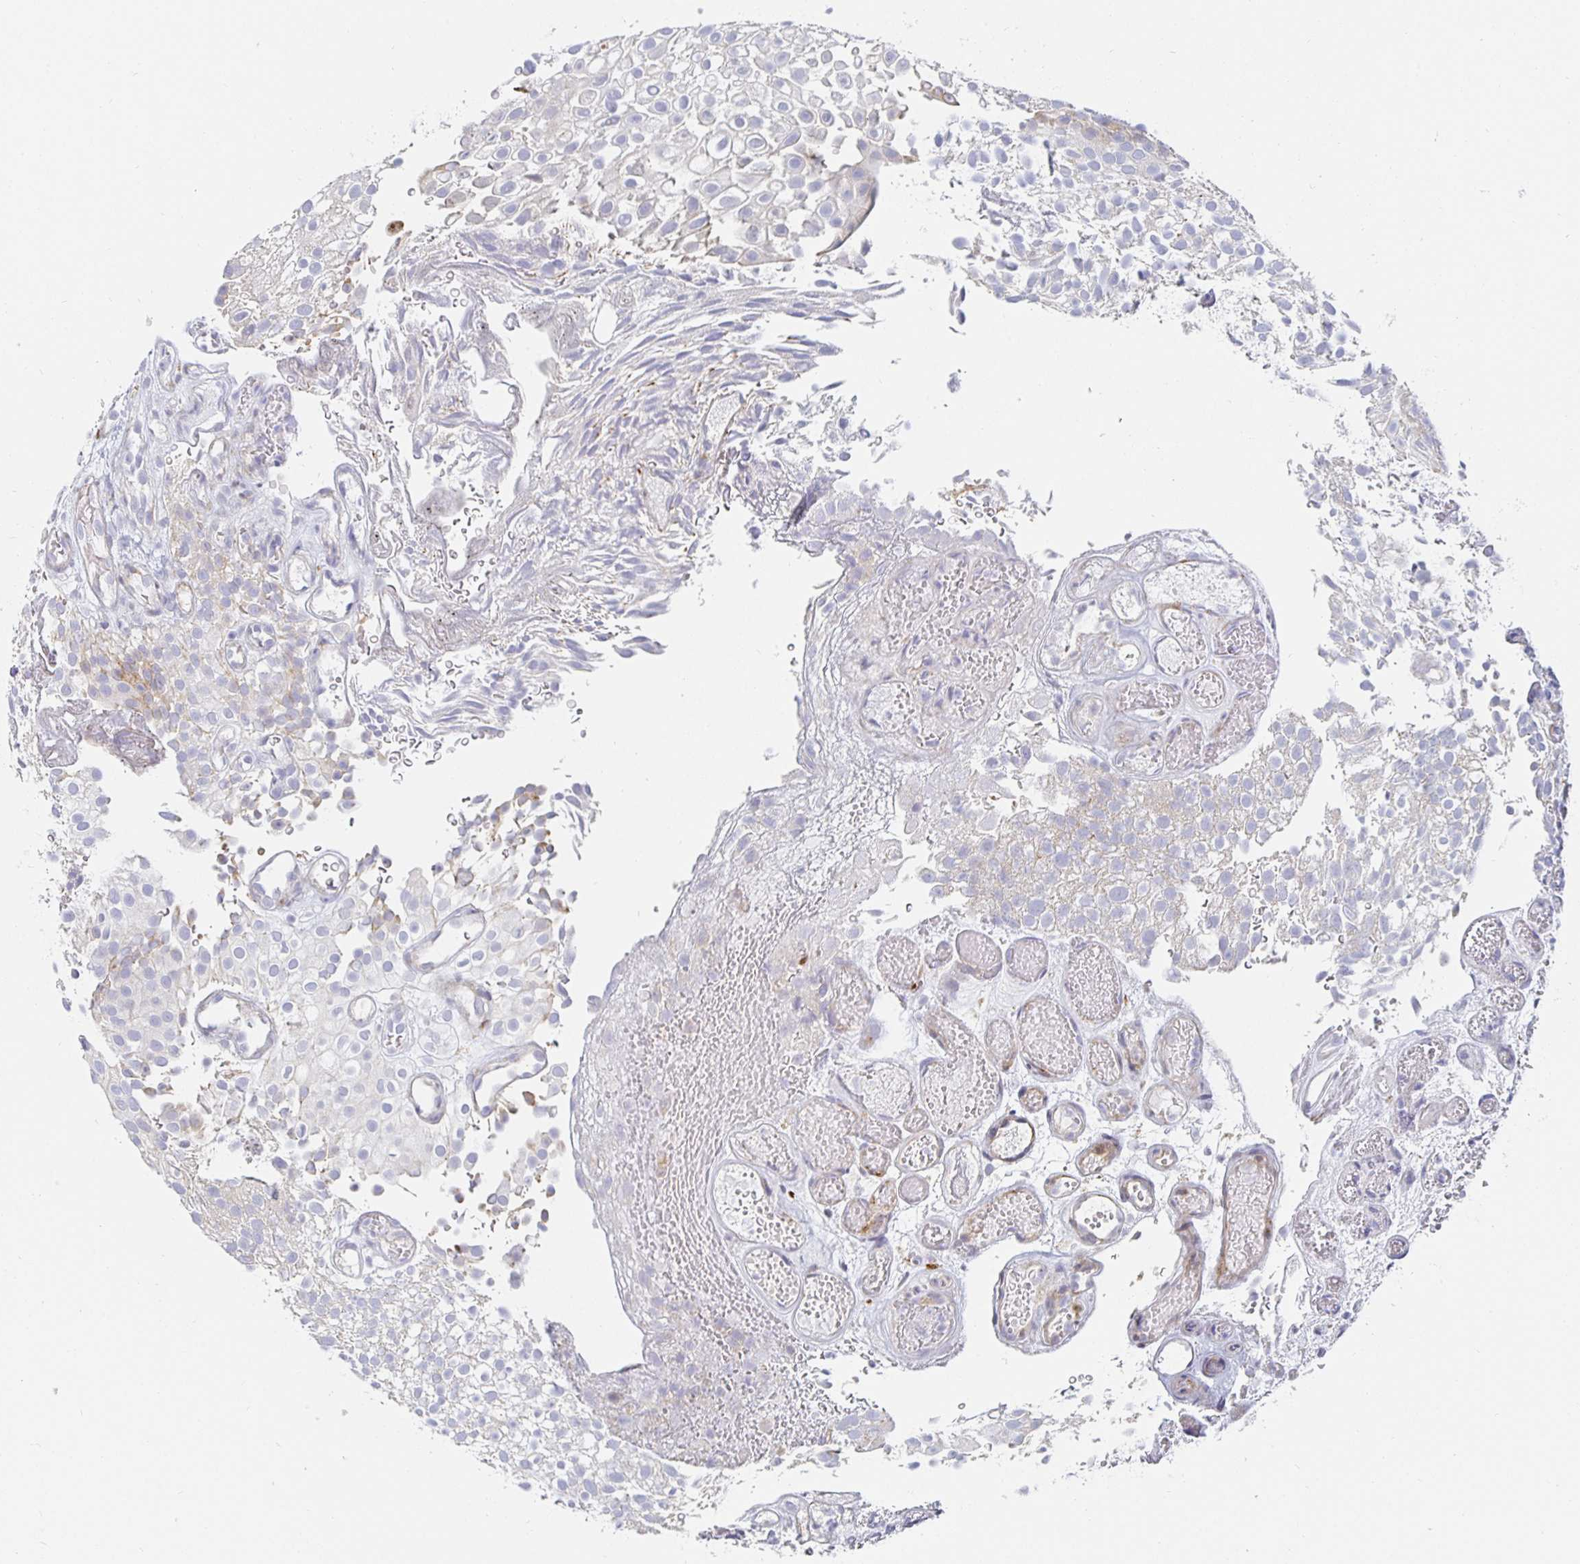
{"staining": {"intensity": "negative", "quantity": "none", "location": "none"}, "tissue": "urothelial cancer", "cell_type": "Tumor cells", "image_type": "cancer", "snomed": [{"axis": "morphology", "description": "Urothelial carcinoma, Low grade"}, {"axis": "topography", "description": "Urinary bladder"}], "caption": "Immunohistochemical staining of urothelial cancer exhibits no significant positivity in tumor cells.", "gene": "S100G", "patient": {"sex": "male", "age": 78}}